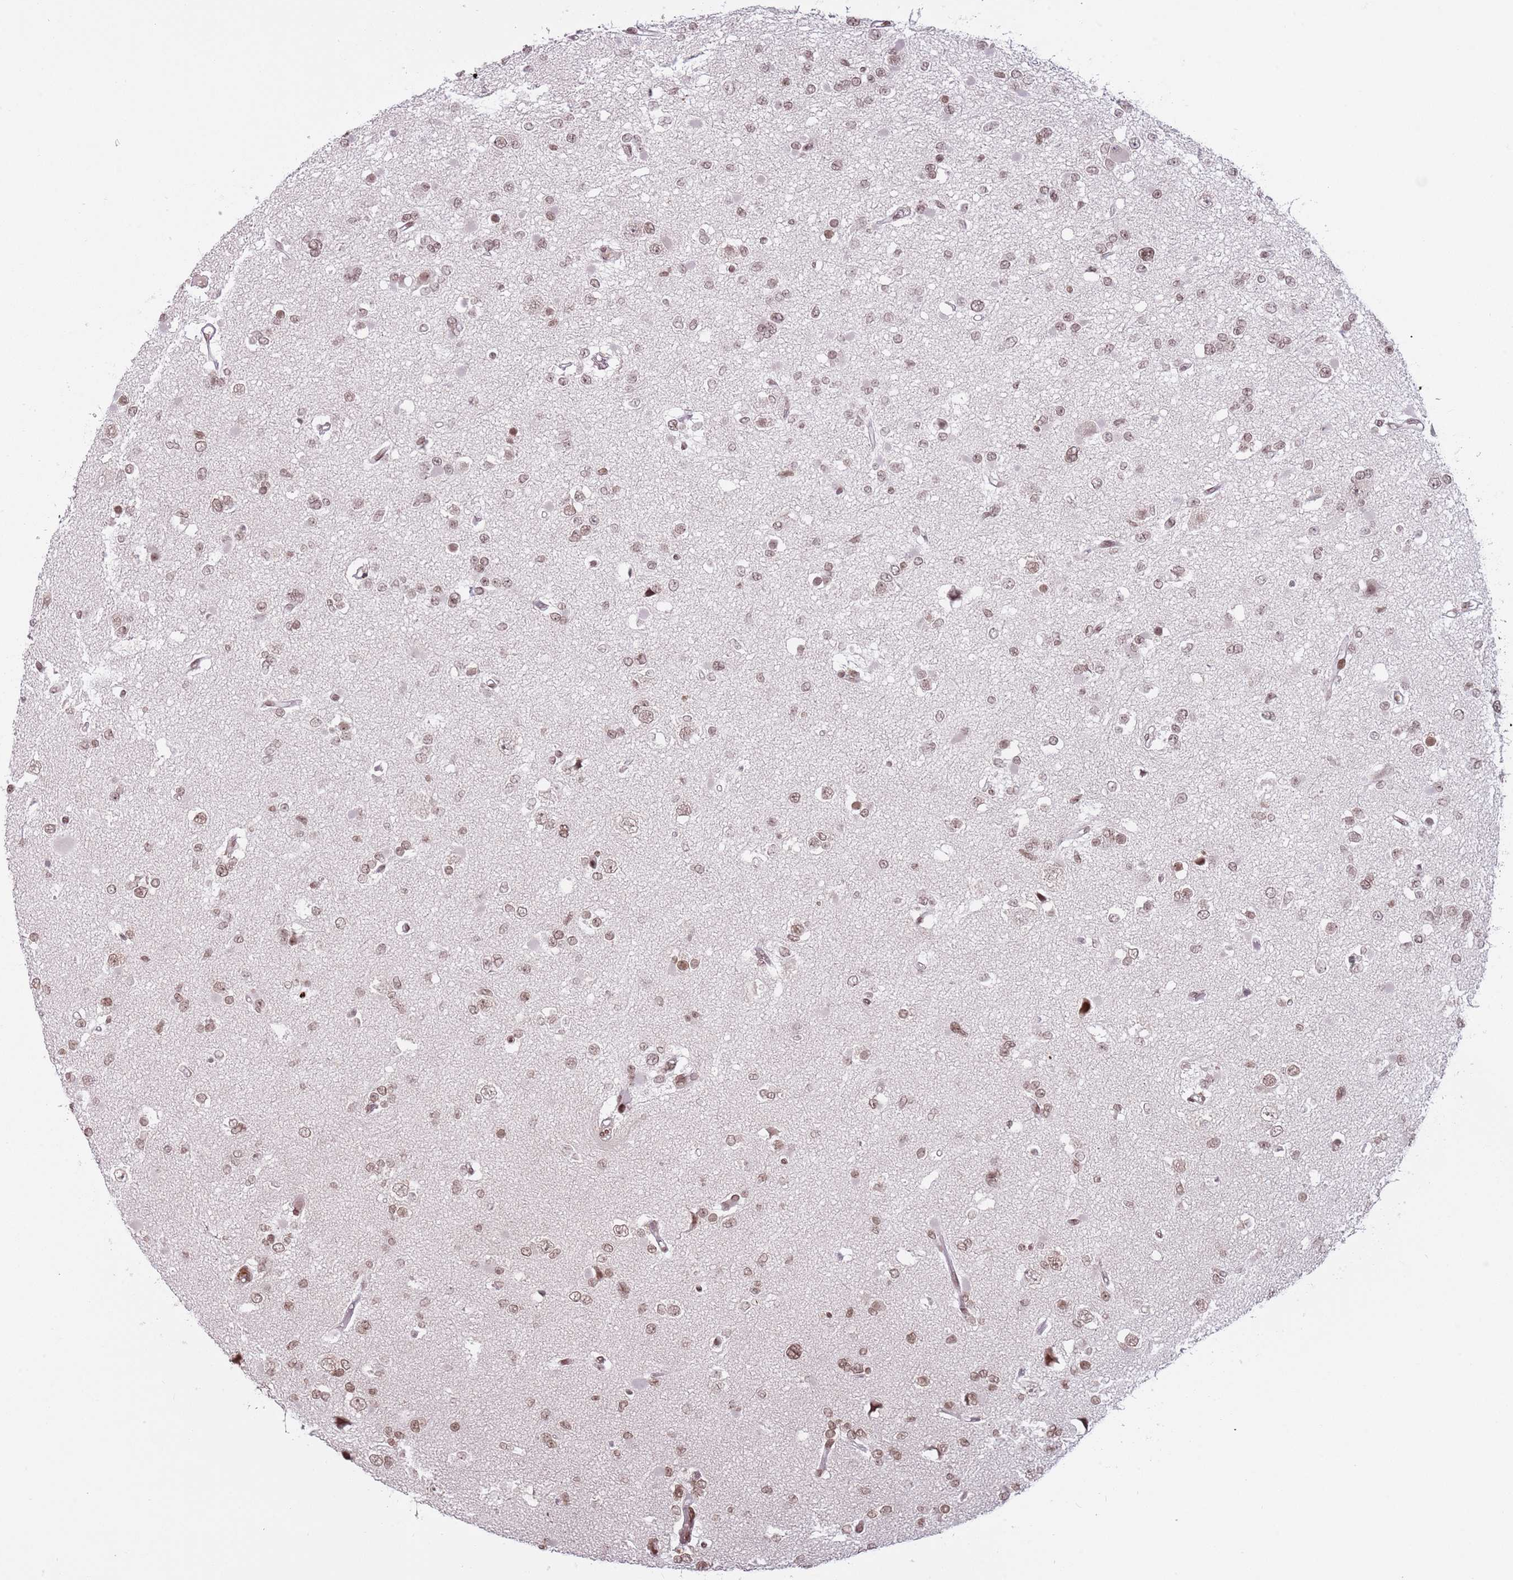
{"staining": {"intensity": "weak", "quantity": ">75%", "location": "nuclear"}, "tissue": "glioma", "cell_type": "Tumor cells", "image_type": "cancer", "snomed": [{"axis": "morphology", "description": "Glioma, malignant, Low grade"}, {"axis": "topography", "description": "Brain"}], "caption": "A brown stain labels weak nuclear positivity of a protein in human glioma tumor cells.", "gene": "SH3RF3", "patient": {"sex": "female", "age": 22}}